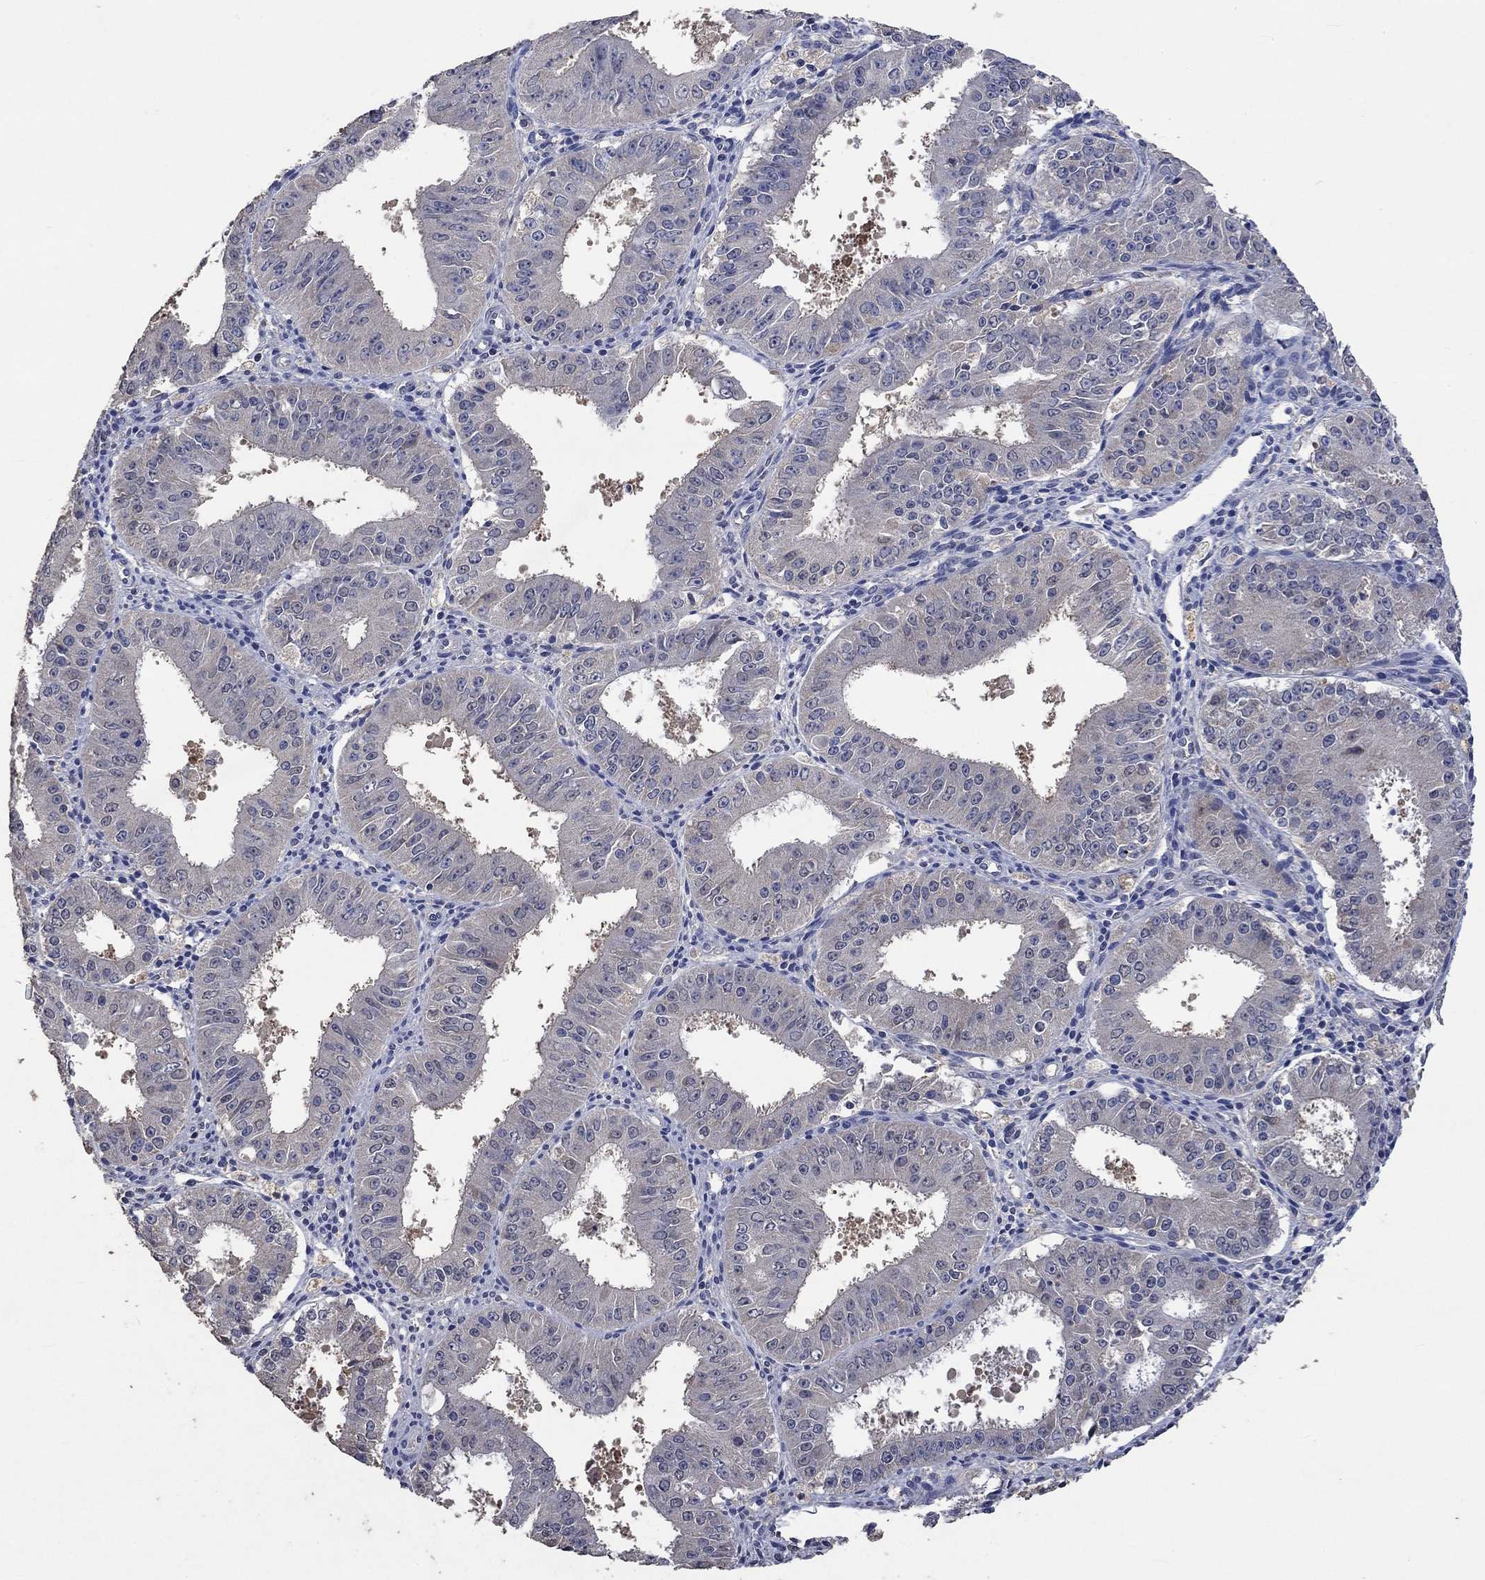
{"staining": {"intensity": "negative", "quantity": "none", "location": "none"}, "tissue": "ovarian cancer", "cell_type": "Tumor cells", "image_type": "cancer", "snomed": [{"axis": "morphology", "description": "Carcinoma, endometroid"}, {"axis": "topography", "description": "Ovary"}], "caption": "An IHC micrograph of ovarian cancer is shown. There is no staining in tumor cells of ovarian cancer.", "gene": "PTPN20", "patient": {"sex": "female", "age": 42}}